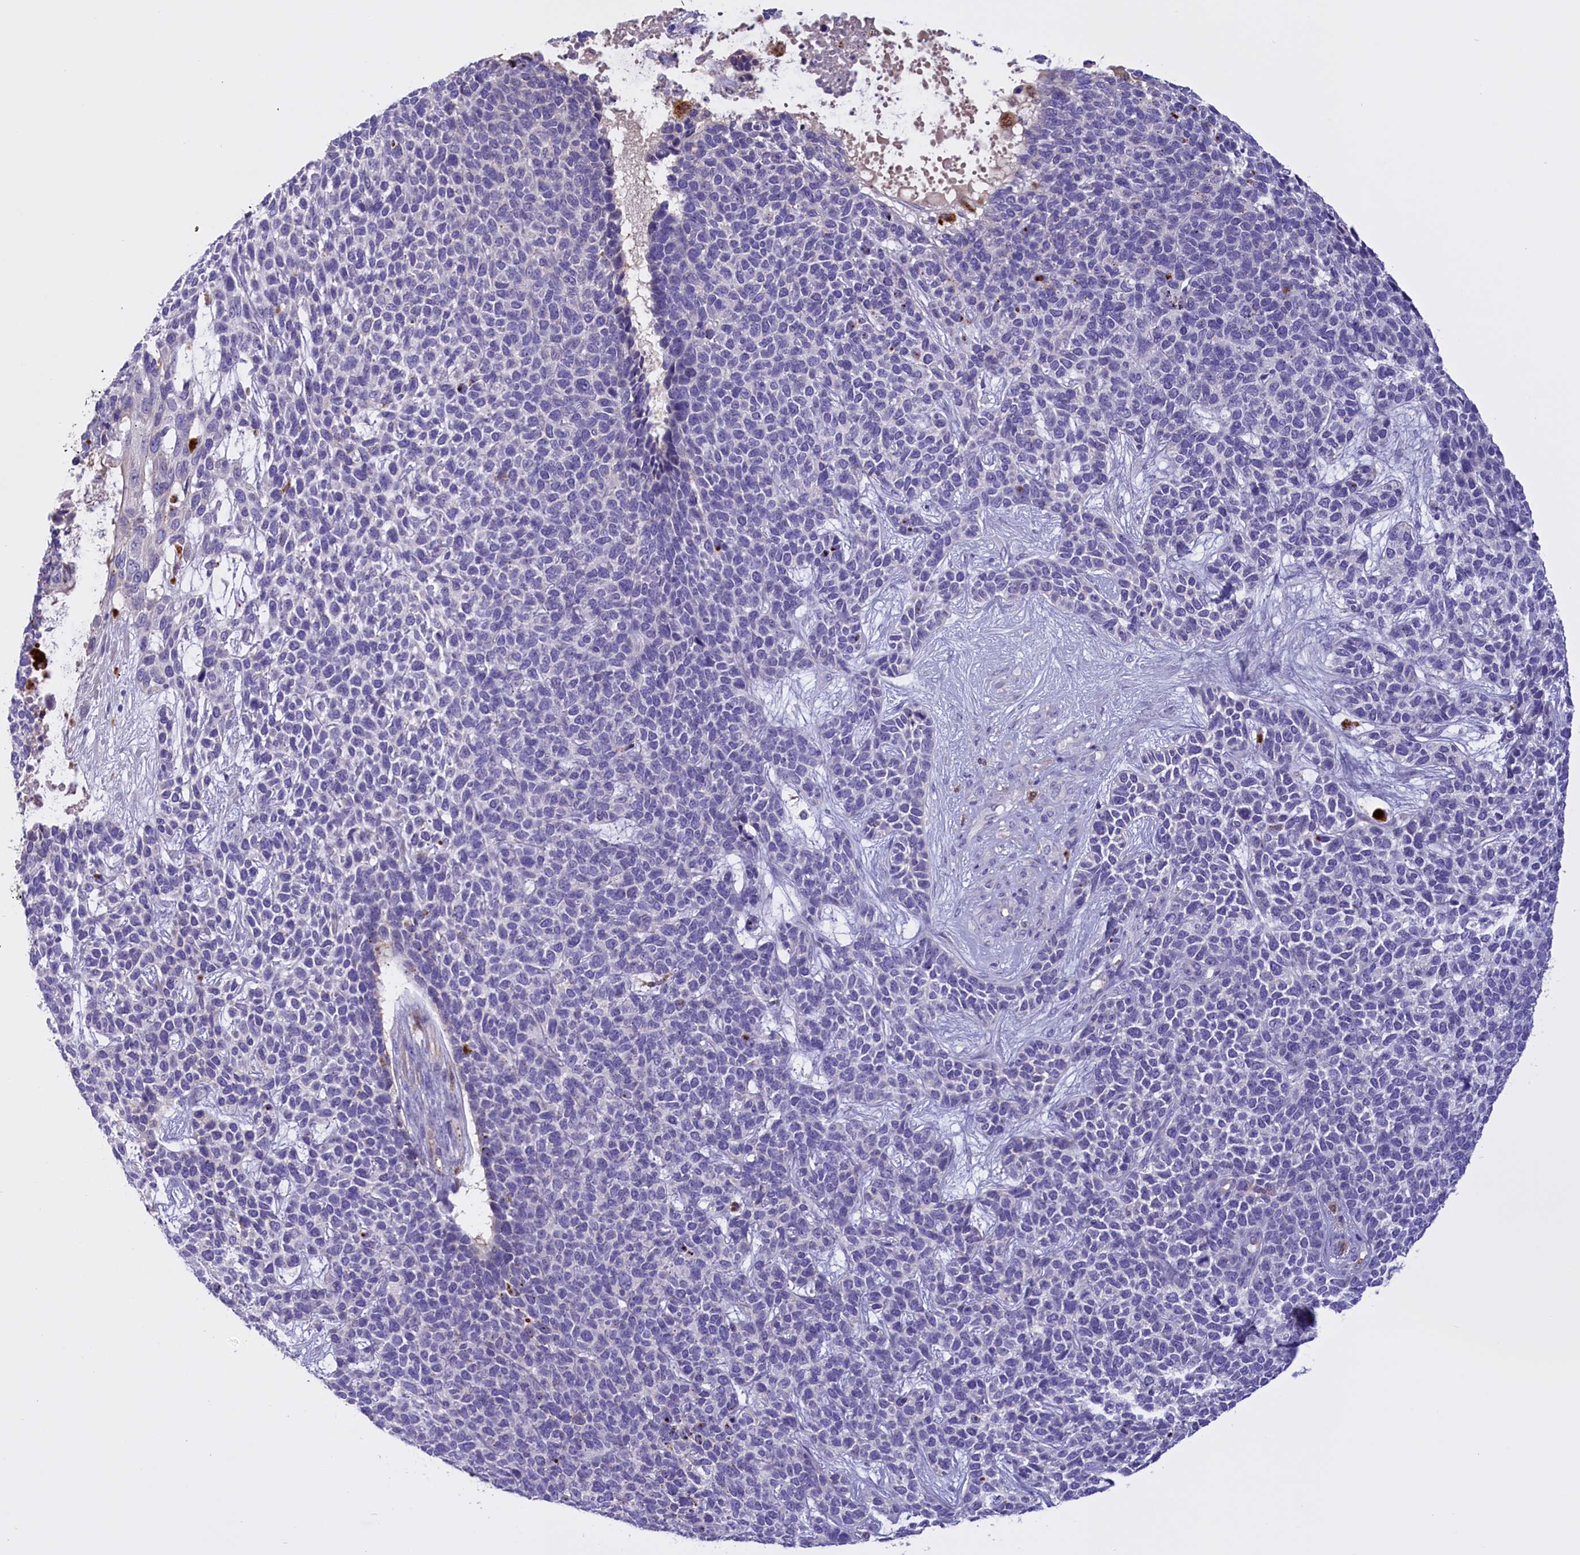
{"staining": {"intensity": "moderate", "quantity": "<25%", "location": "cytoplasmic/membranous"}, "tissue": "skin cancer", "cell_type": "Tumor cells", "image_type": "cancer", "snomed": [{"axis": "morphology", "description": "Basal cell carcinoma"}, {"axis": "topography", "description": "Skin"}], "caption": "Skin cancer (basal cell carcinoma) was stained to show a protein in brown. There is low levels of moderate cytoplasmic/membranous staining in about <25% of tumor cells.", "gene": "FAM149B1", "patient": {"sex": "female", "age": 84}}